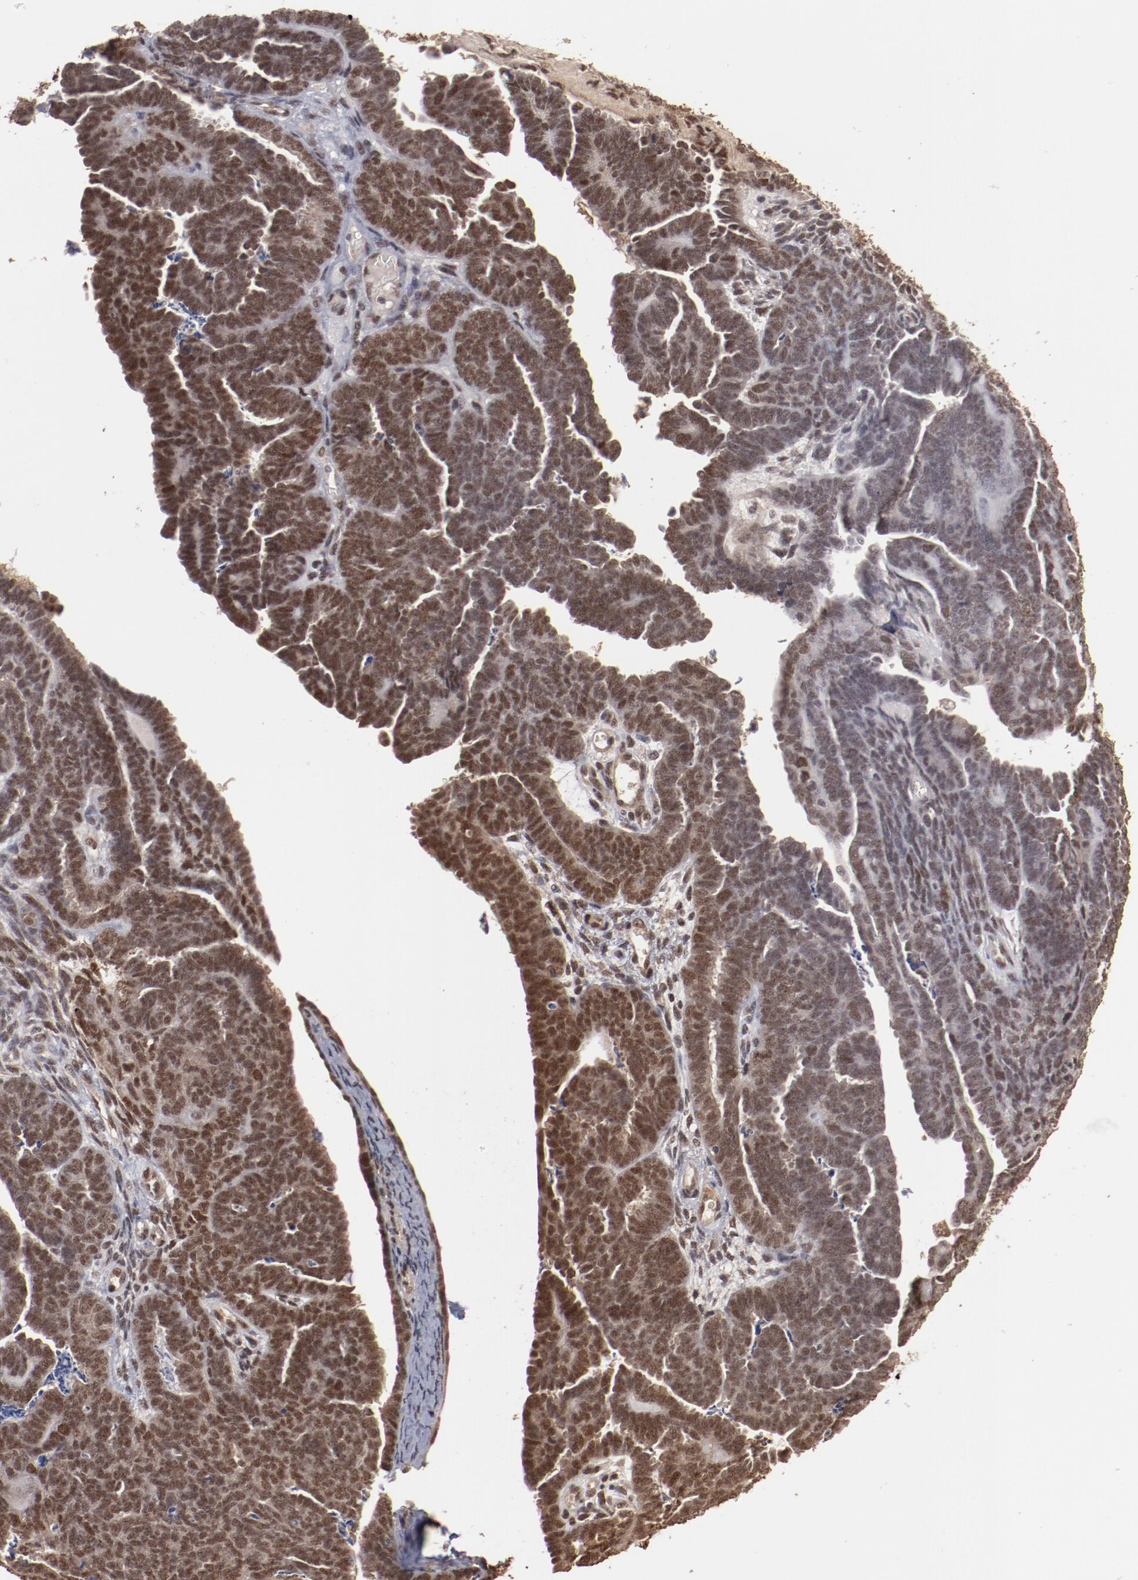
{"staining": {"intensity": "moderate", "quantity": ">75%", "location": "nuclear"}, "tissue": "endometrial cancer", "cell_type": "Tumor cells", "image_type": "cancer", "snomed": [{"axis": "morphology", "description": "Neoplasm, malignant, NOS"}, {"axis": "topography", "description": "Endometrium"}], "caption": "A histopathology image of endometrial cancer (neoplasm (malignant)) stained for a protein exhibits moderate nuclear brown staining in tumor cells.", "gene": "CLOCK", "patient": {"sex": "female", "age": 74}}